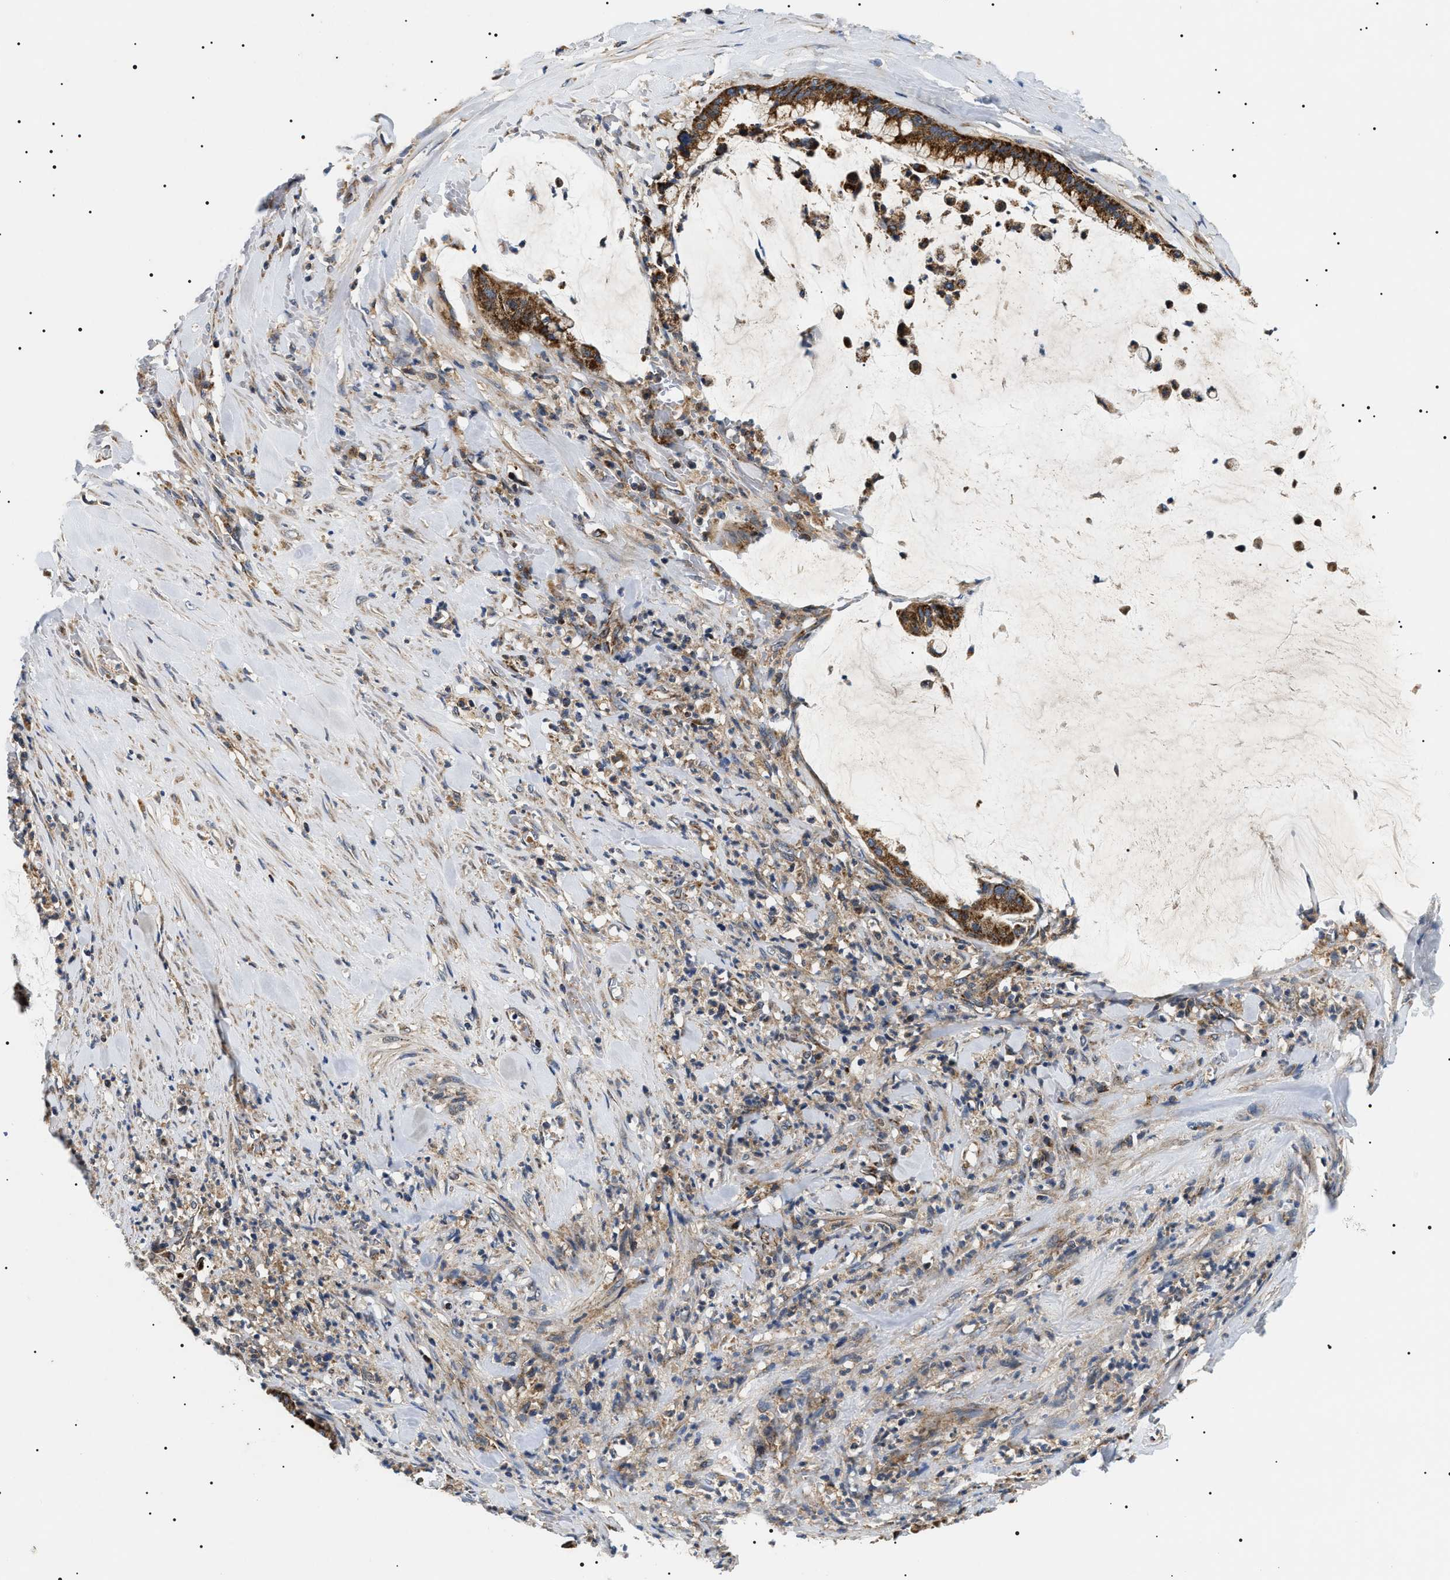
{"staining": {"intensity": "strong", "quantity": ">75%", "location": "cytoplasmic/membranous"}, "tissue": "pancreatic cancer", "cell_type": "Tumor cells", "image_type": "cancer", "snomed": [{"axis": "morphology", "description": "Adenocarcinoma, NOS"}, {"axis": "topography", "description": "Pancreas"}], "caption": "Brown immunohistochemical staining in human pancreatic cancer demonstrates strong cytoplasmic/membranous expression in approximately >75% of tumor cells. (DAB (3,3'-diaminobenzidine) = brown stain, brightfield microscopy at high magnification).", "gene": "OXSM", "patient": {"sex": "male", "age": 41}}